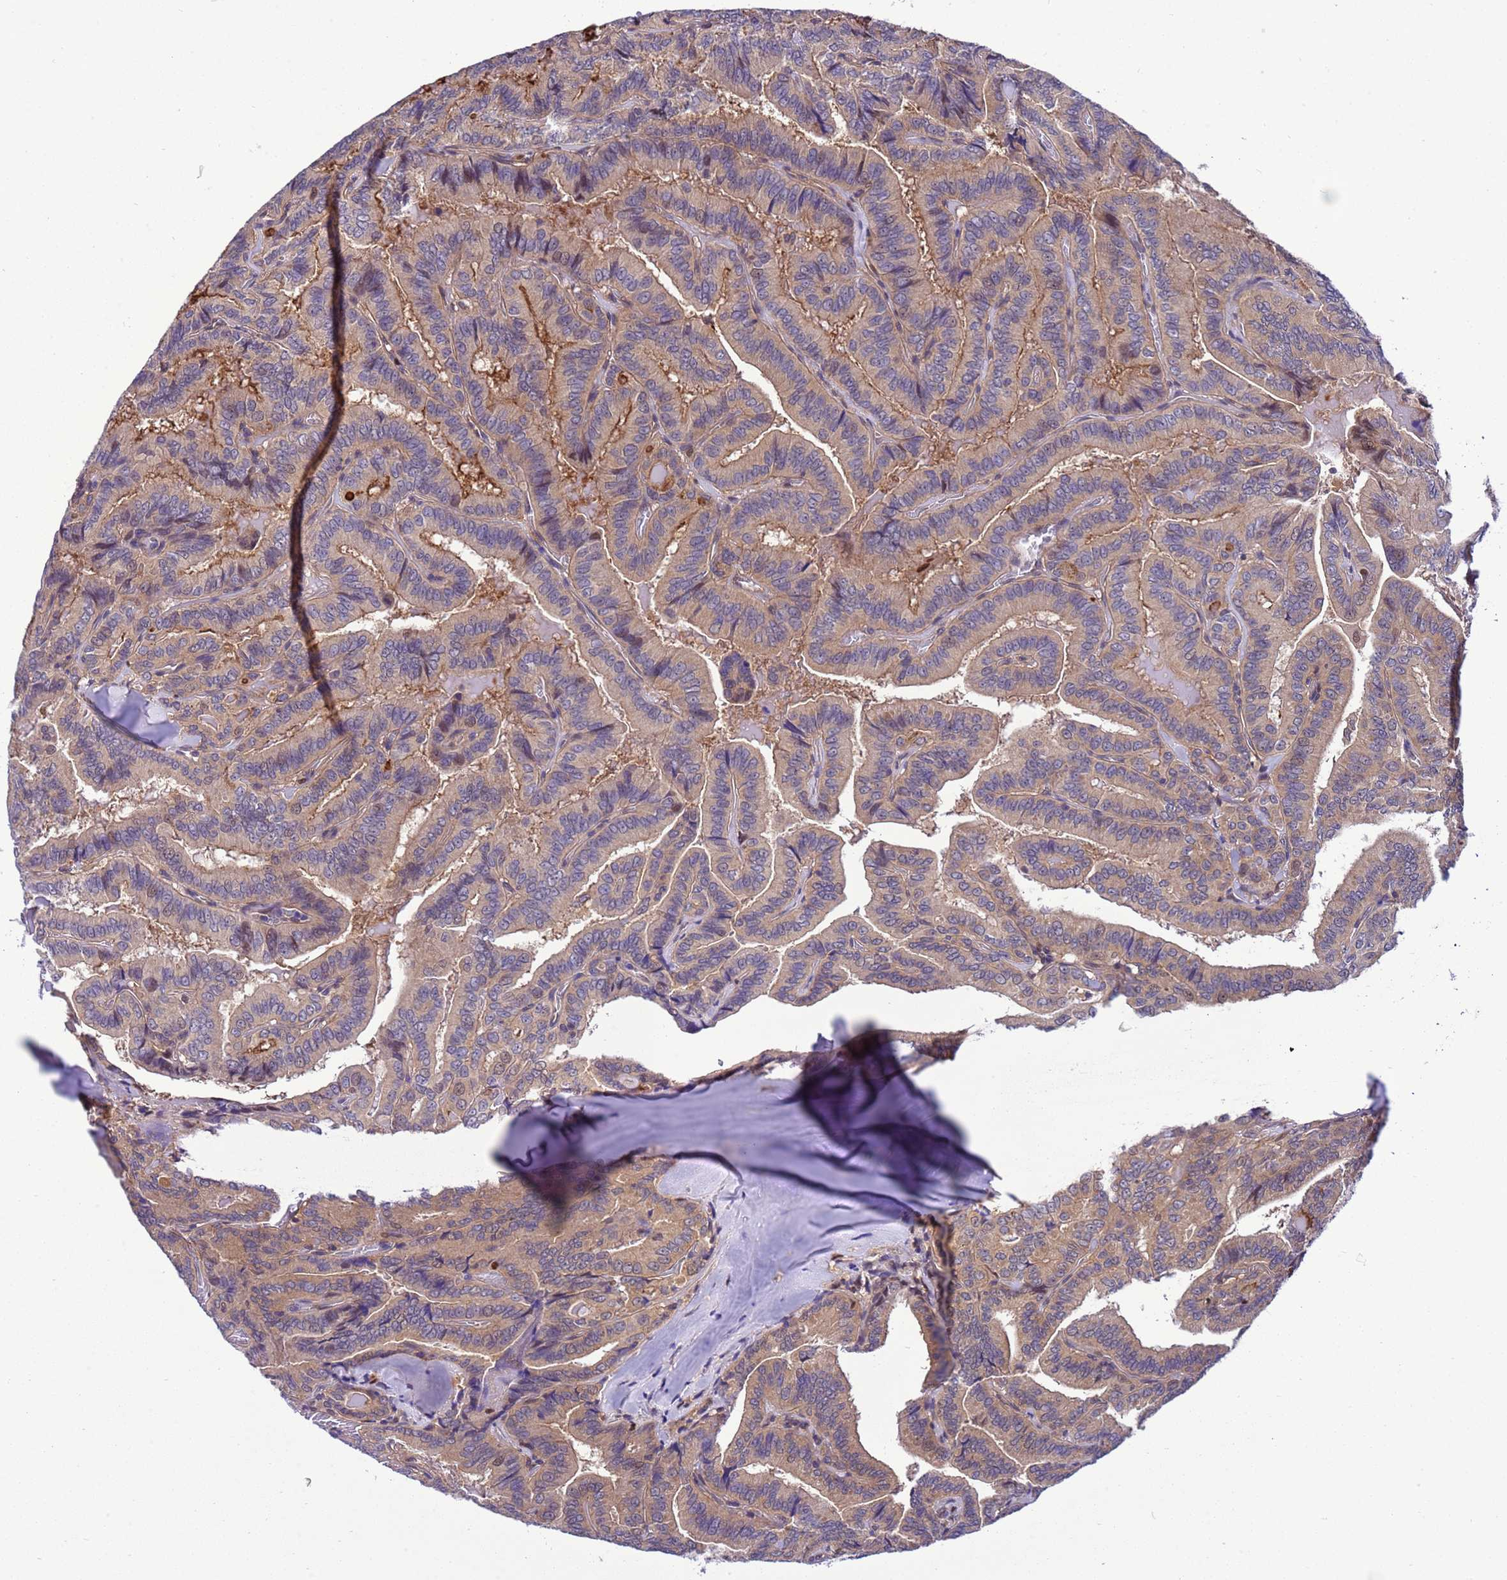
{"staining": {"intensity": "negative", "quantity": "none", "location": "none"}, "tissue": "thyroid cancer", "cell_type": "Tumor cells", "image_type": "cancer", "snomed": [{"axis": "morphology", "description": "Papillary adenocarcinoma, NOS"}, {"axis": "topography", "description": "Thyroid gland"}], "caption": "IHC histopathology image of papillary adenocarcinoma (thyroid) stained for a protein (brown), which shows no expression in tumor cells. The staining was performed using DAB to visualize the protein expression in brown, while the nuclei were stained in blue with hematoxylin (Magnification: 20x).", "gene": "RASD1", "patient": {"sex": "male", "age": 61}}